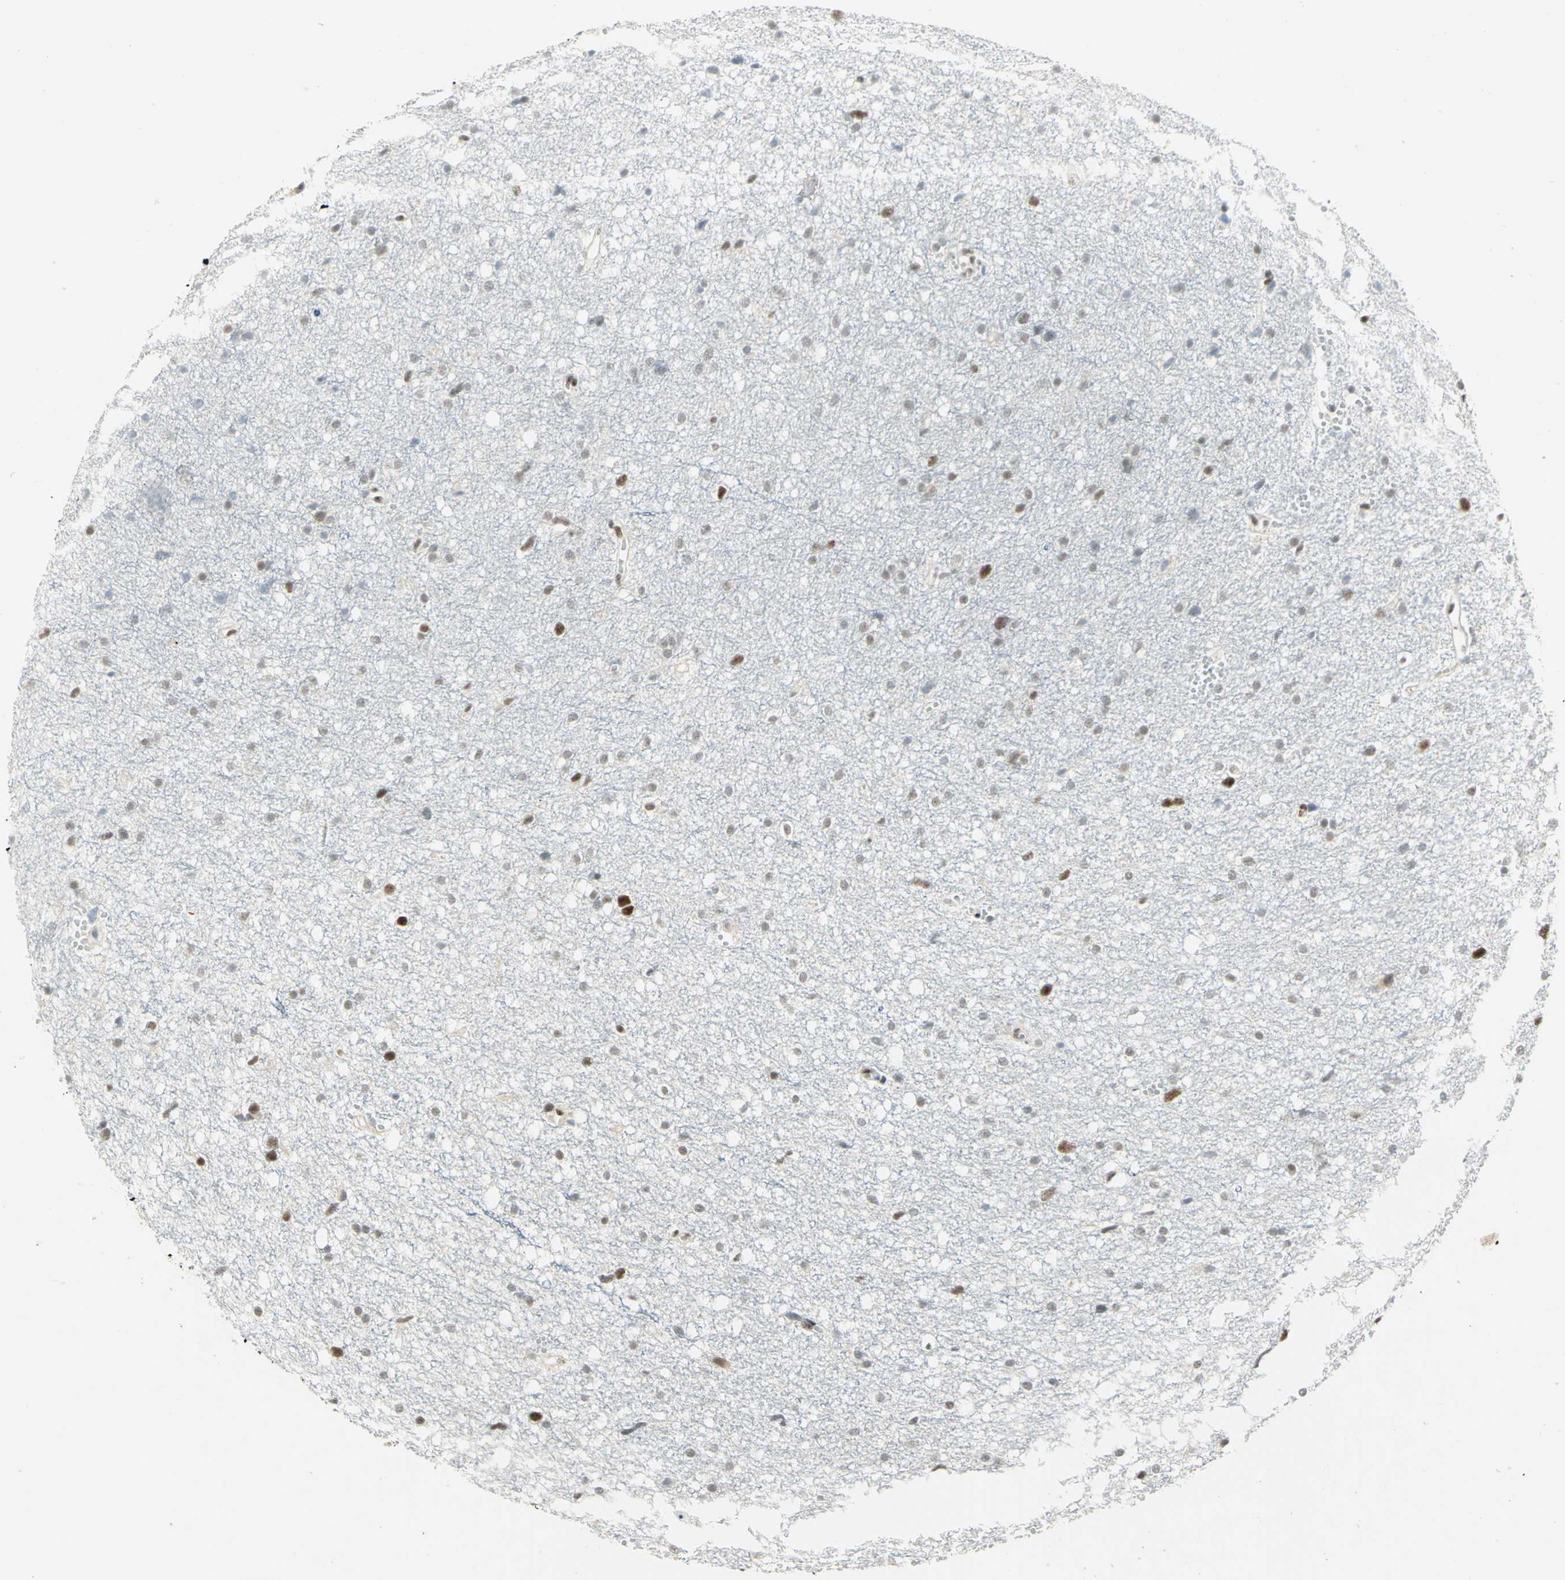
{"staining": {"intensity": "moderate", "quantity": ">75%", "location": "nuclear"}, "tissue": "glioma", "cell_type": "Tumor cells", "image_type": "cancer", "snomed": [{"axis": "morphology", "description": "Glioma, malignant, High grade"}, {"axis": "topography", "description": "Brain"}], "caption": "IHC of human glioma demonstrates medium levels of moderate nuclear positivity in about >75% of tumor cells.", "gene": "CCNT1", "patient": {"sex": "female", "age": 59}}